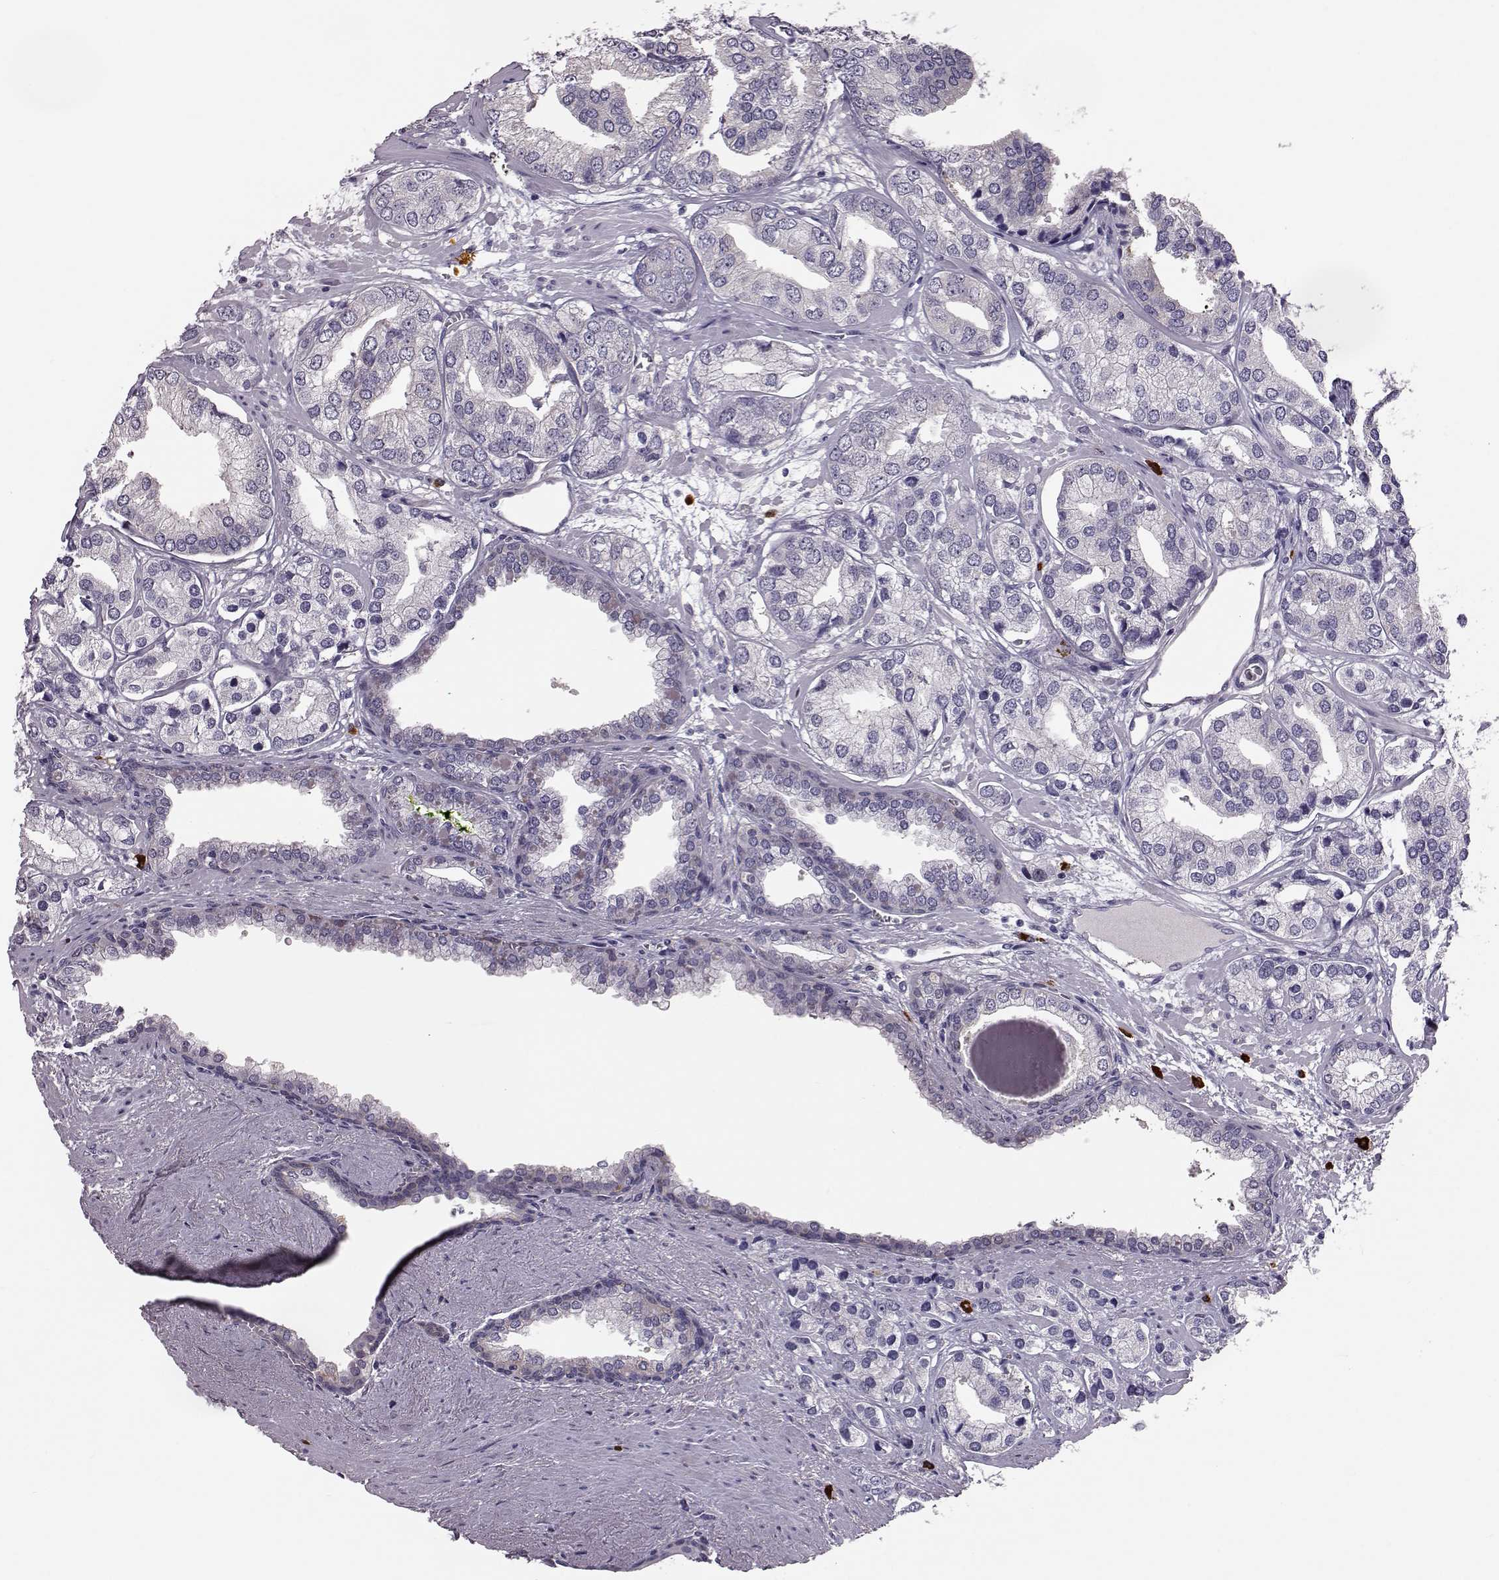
{"staining": {"intensity": "negative", "quantity": "none", "location": "none"}, "tissue": "prostate cancer", "cell_type": "Tumor cells", "image_type": "cancer", "snomed": [{"axis": "morphology", "description": "Adenocarcinoma, High grade"}, {"axis": "topography", "description": "Prostate"}], "caption": "Tumor cells are negative for protein expression in human prostate cancer (adenocarcinoma (high-grade)).", "gene": "ADGRG5", "patient": {"sex": "male", "age": 58}}